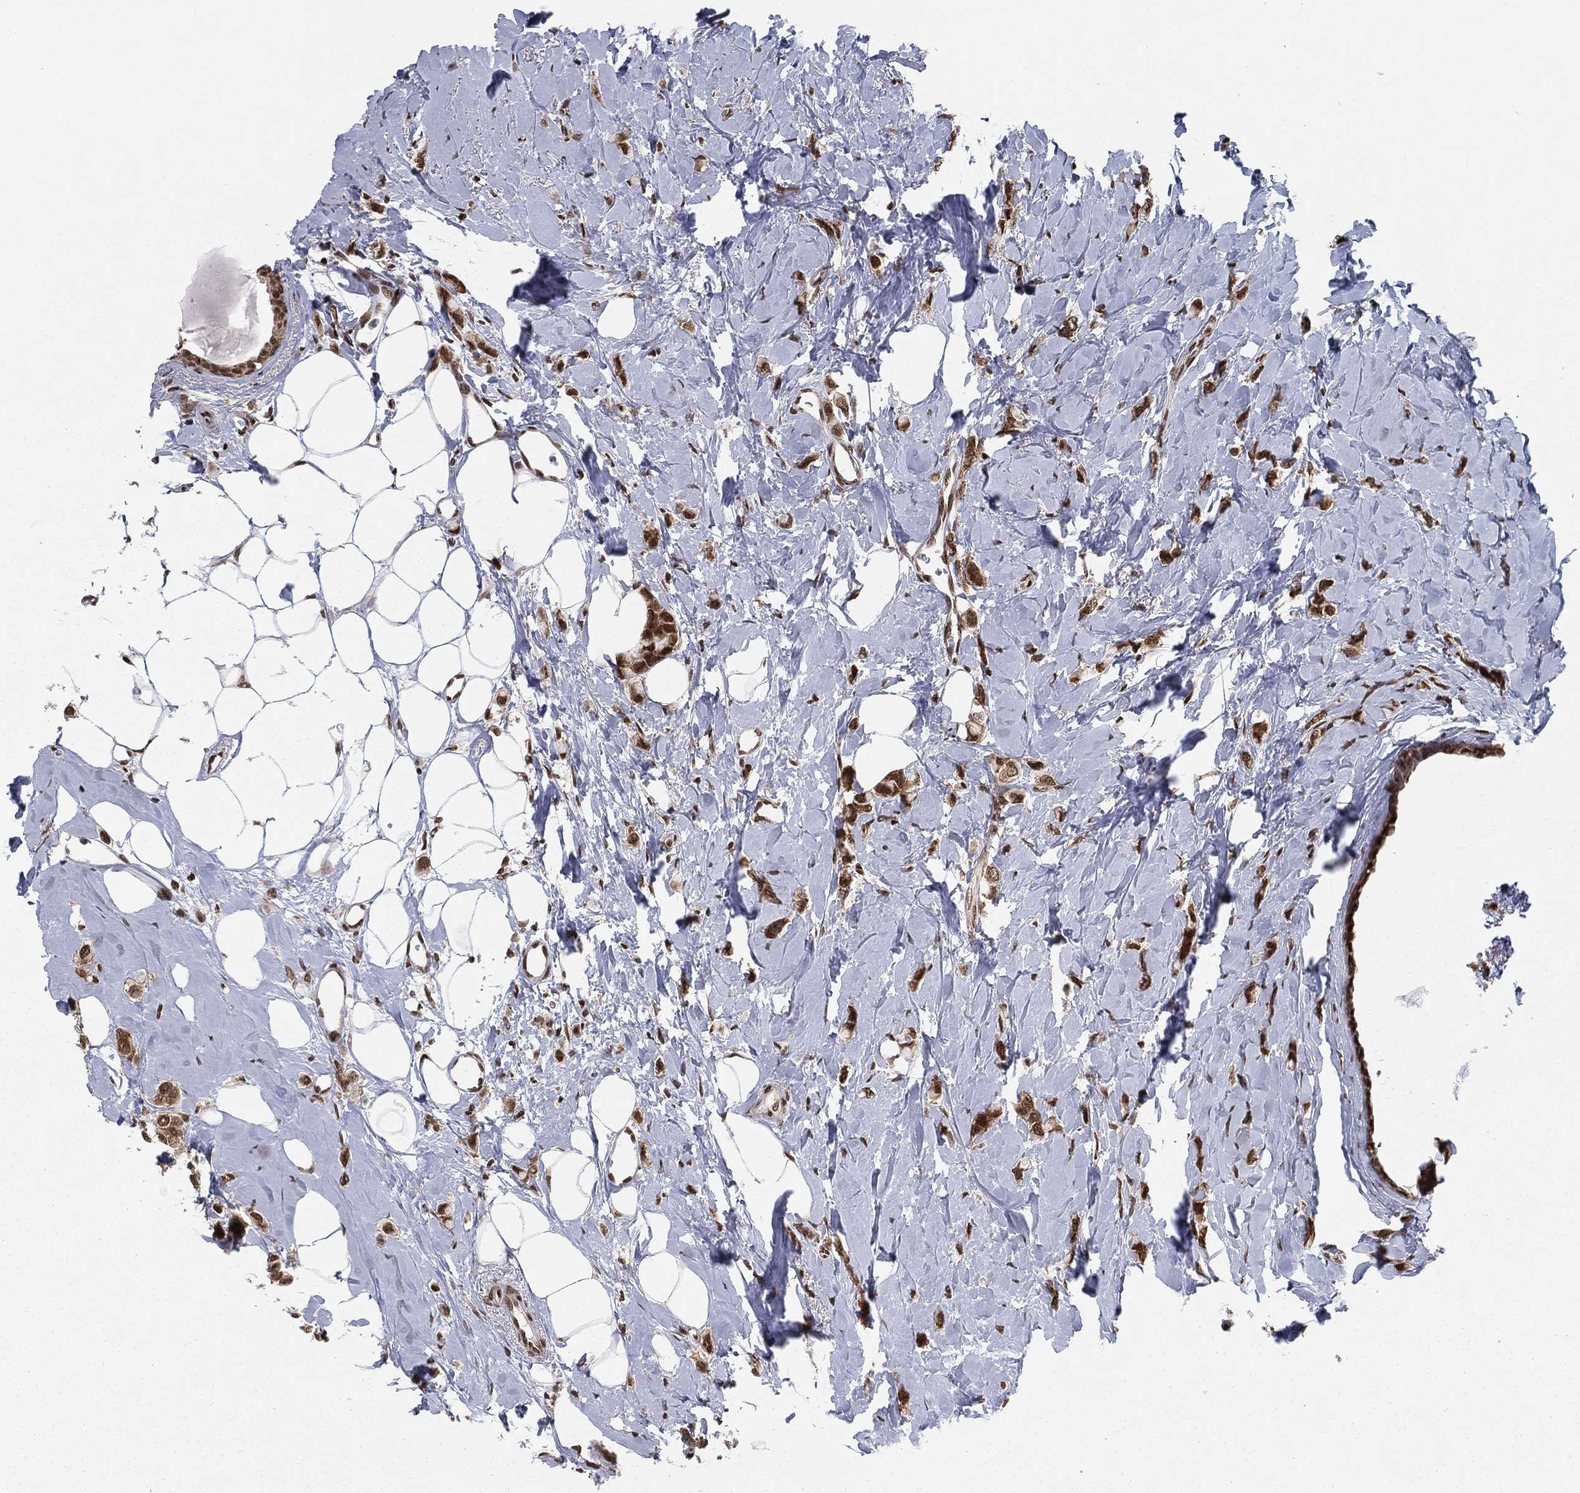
{"staining": {"intensity": "strong", "quantity": ">75%", "location": "nuclear"}, "tissue": "breast cancer", "cell_type": "Tumor cells", "image_type": "cancer", "snomed": [{"axis": "morphology", "description": "Lobular carcinoma"}, {"axis": "topography", "description": "Breast"}], "caption": "Breast cancer (lobular carcinoma) stained for a protein displays strong nuclear positivity in tumor cells.", "gene": "FUBP3", "patient": {"sex": "female", "age": 66}}